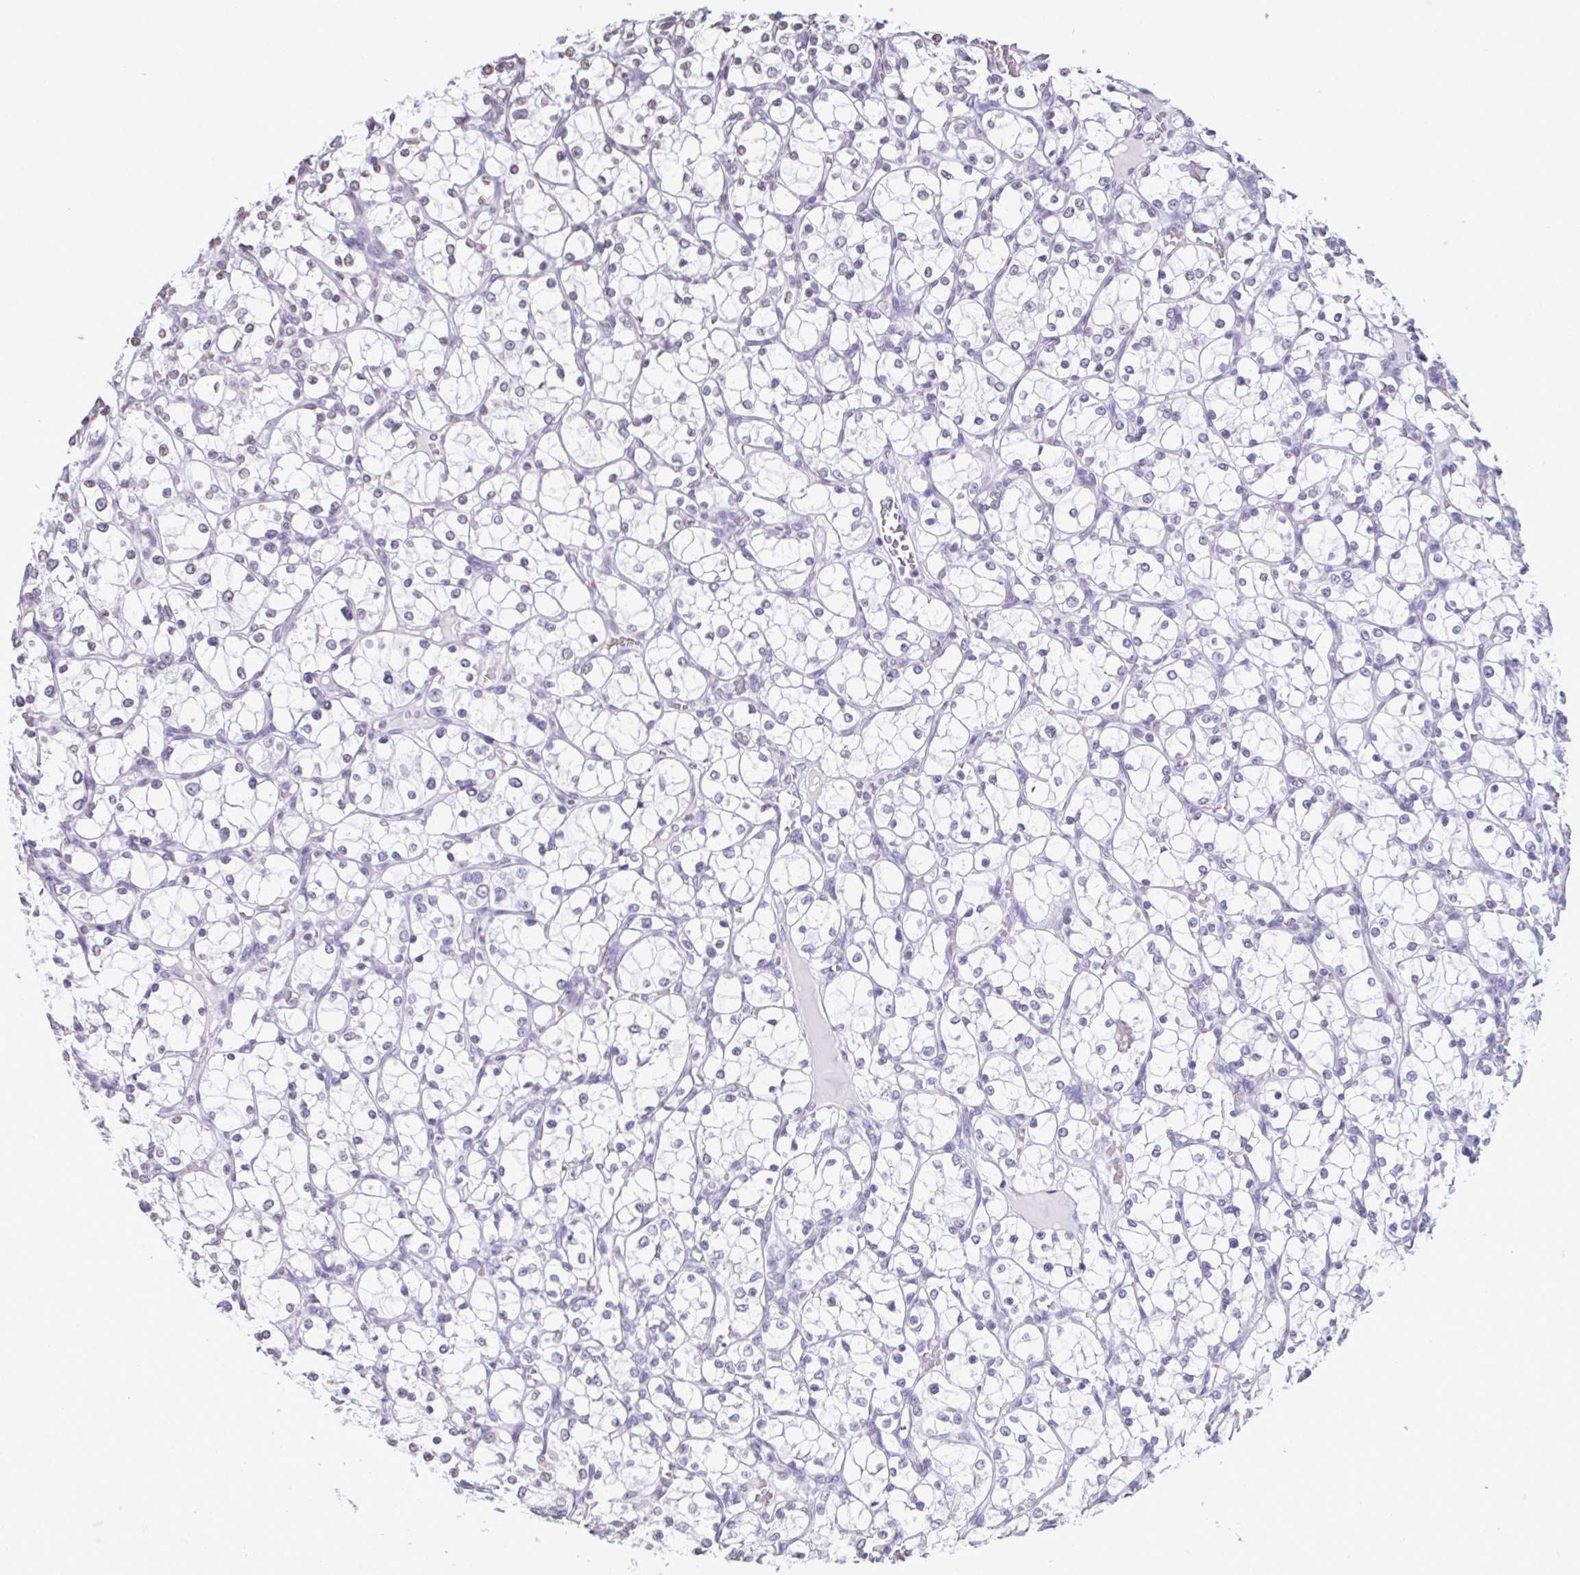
{"staining": {"intensity": "negative", "quantity": "none", "location": "none"}, "tissue": "renal cancer", "cell_type": "Tumor cells", "image_type": "cancer", "snomed": [{"axis": "morphology", "description": "Adenocarcinoma, NOS"}, {"axis": "topography", "description": "Kidney"}], "caption": "Tumor cells are negative for protein expression in human renal cancer.", "gene": "VCY1B", "patient": {"sex": "female", "age": 69}}